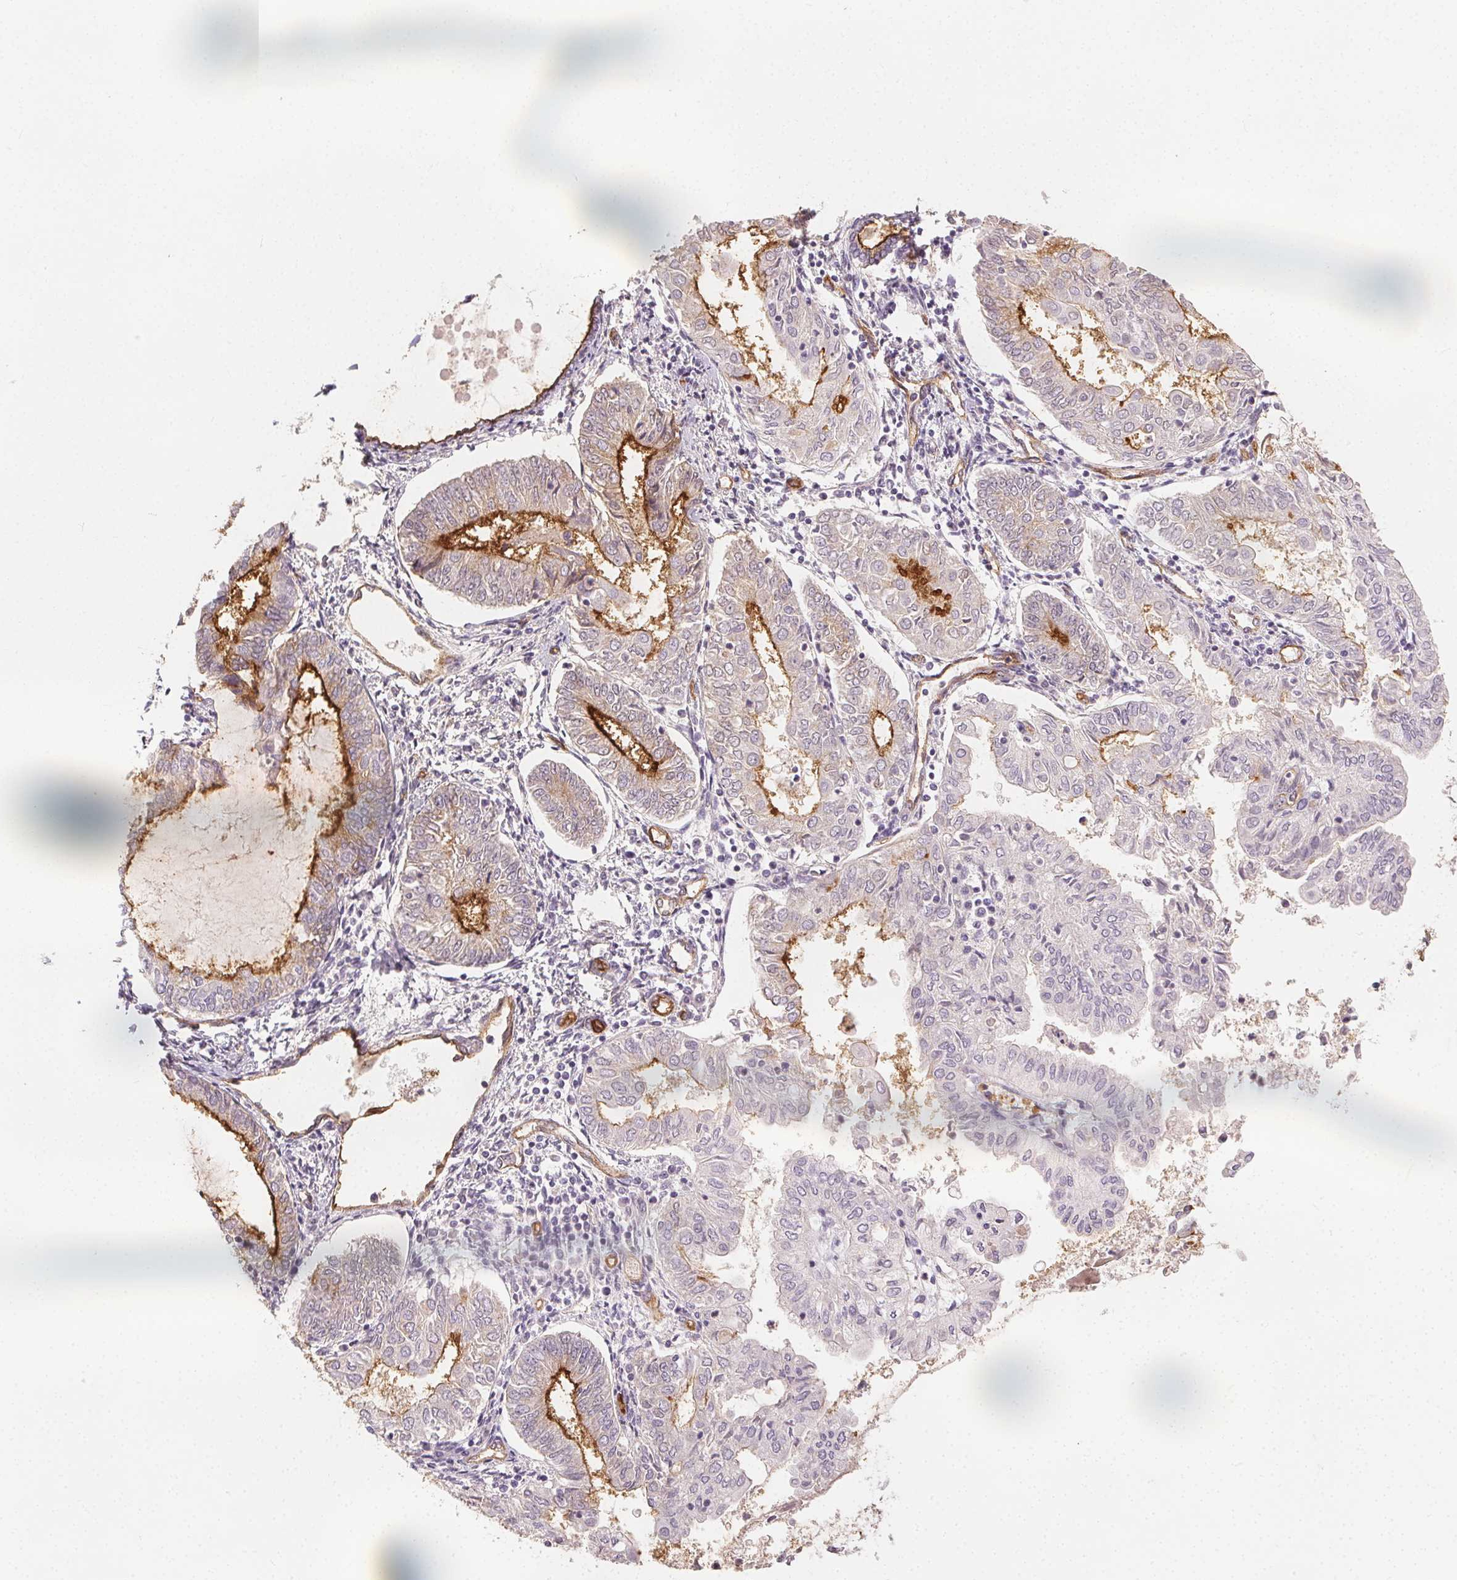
{"staining": {"intensity": "strong", "quantity": "<25%", "location": "cytoplasmic/membranous"}, "tissue": "endometrial cancer", "cell_type": "Tumor cells", "image_type": "cancer", "snomed": [{"axis": "morphology", "description": "Adenocarcinoma, NOS"}, {"axis": "topography", "description": "Endometrium"}], "caption": "Immunohistochemical staining of endometrial adenocarcinoma exhibits strong cytoplasmic/membranous protein staining in approximately <25% of tumor cells.", "gene": "PODXL", "patient": {"sex": "female", "age": 68}}